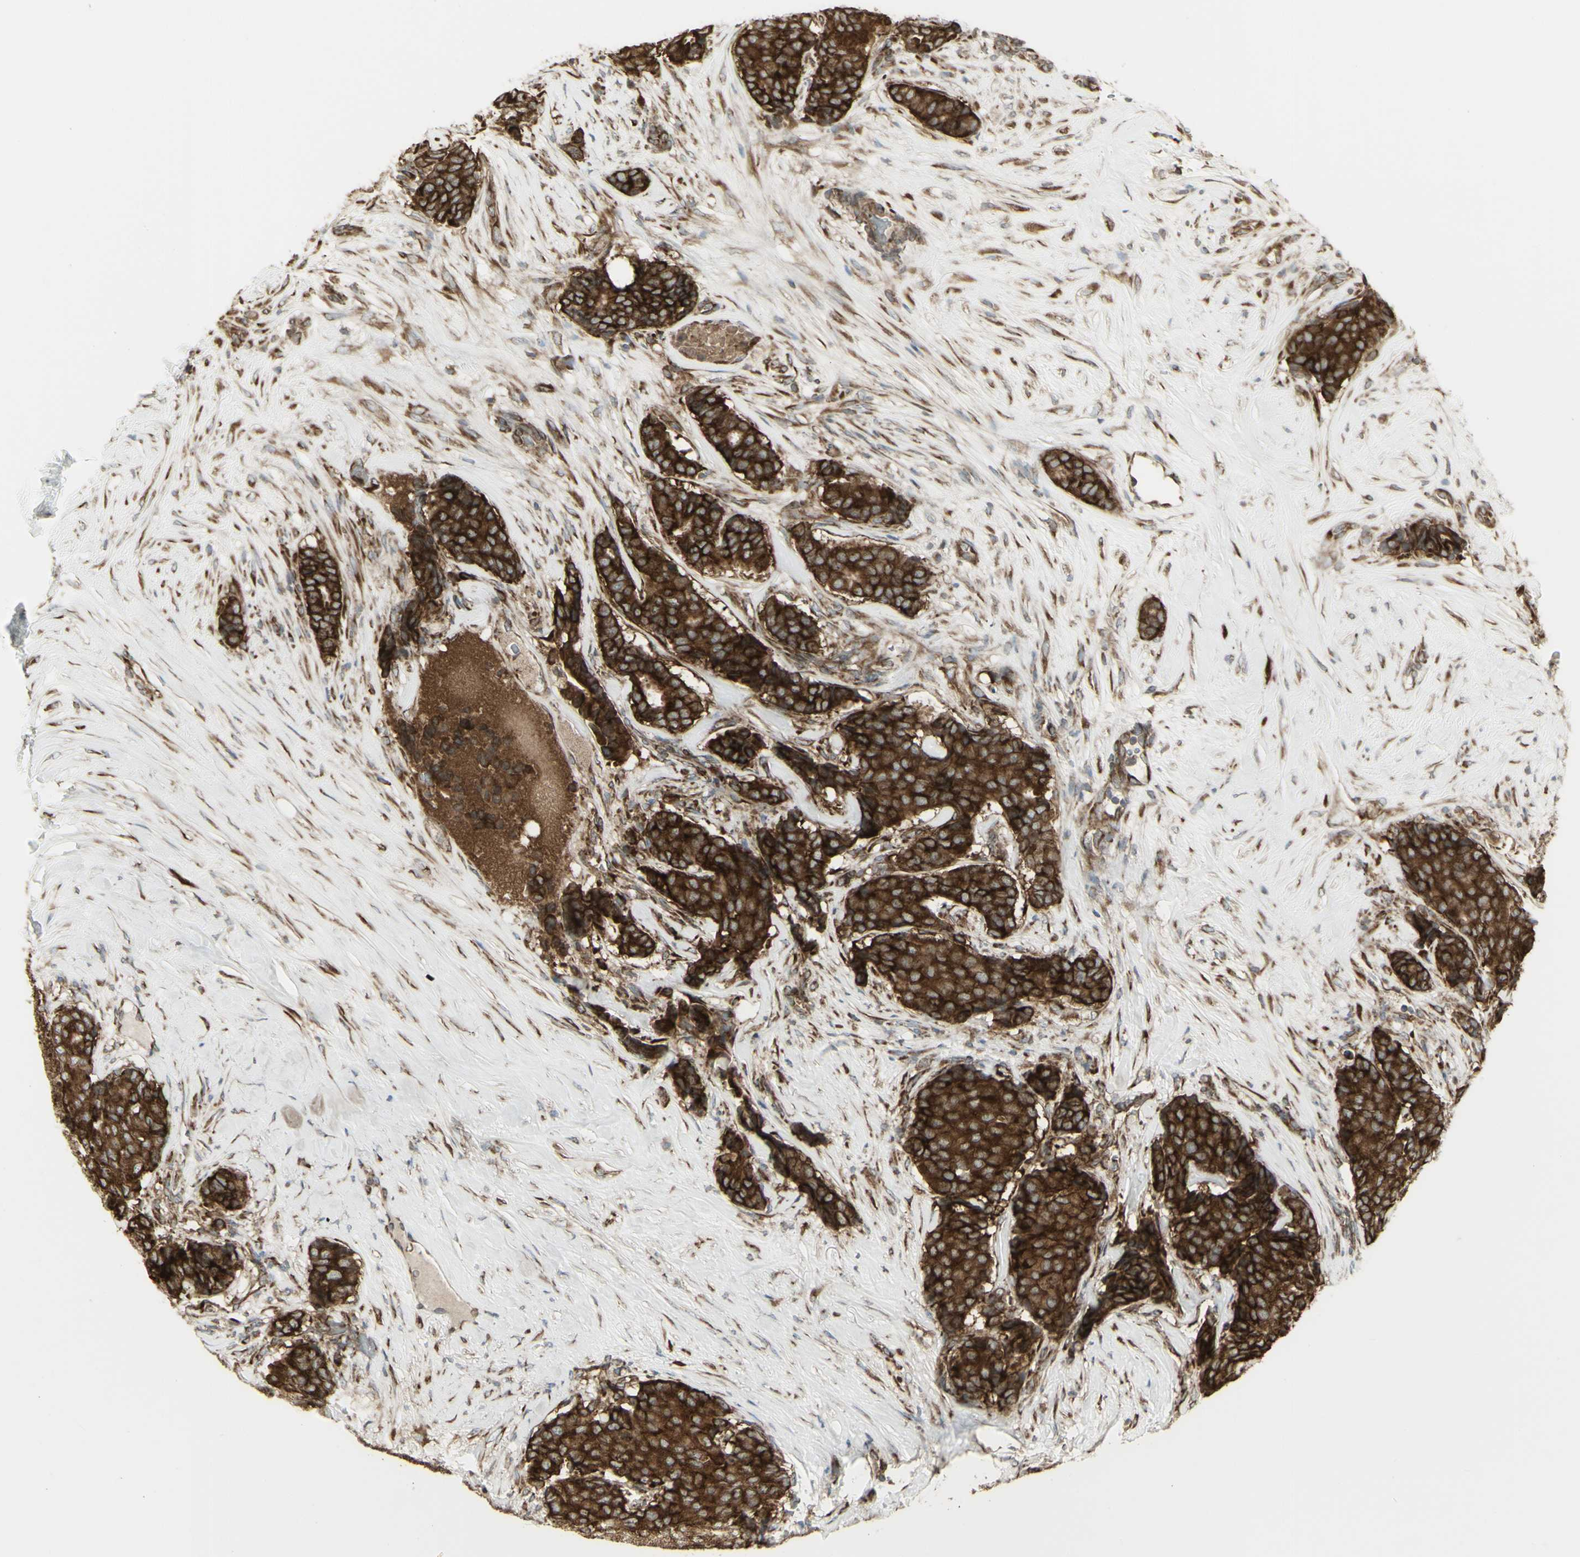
{"staining": {"intensity": "strong", "quantity": ">75%", "location": "cytoplasmic/membranous"}, "tissue": "breast cancer", "cell_type": "Tumor cells", "image_type": "cancer", "snomed": [{"axis": "morphology", "description": "Duct carcinoma"}, {"axis": "topography", "description": "Breast"}], "caption": "Immunohistochemistry of breast invasive ductal carcinoma reveals high levels of strong cytoplasmic/membranous expression in approximately >75% of tumor cells.", "gene": "FKBP3", "patient": {"sex": "female", "age": 75}}